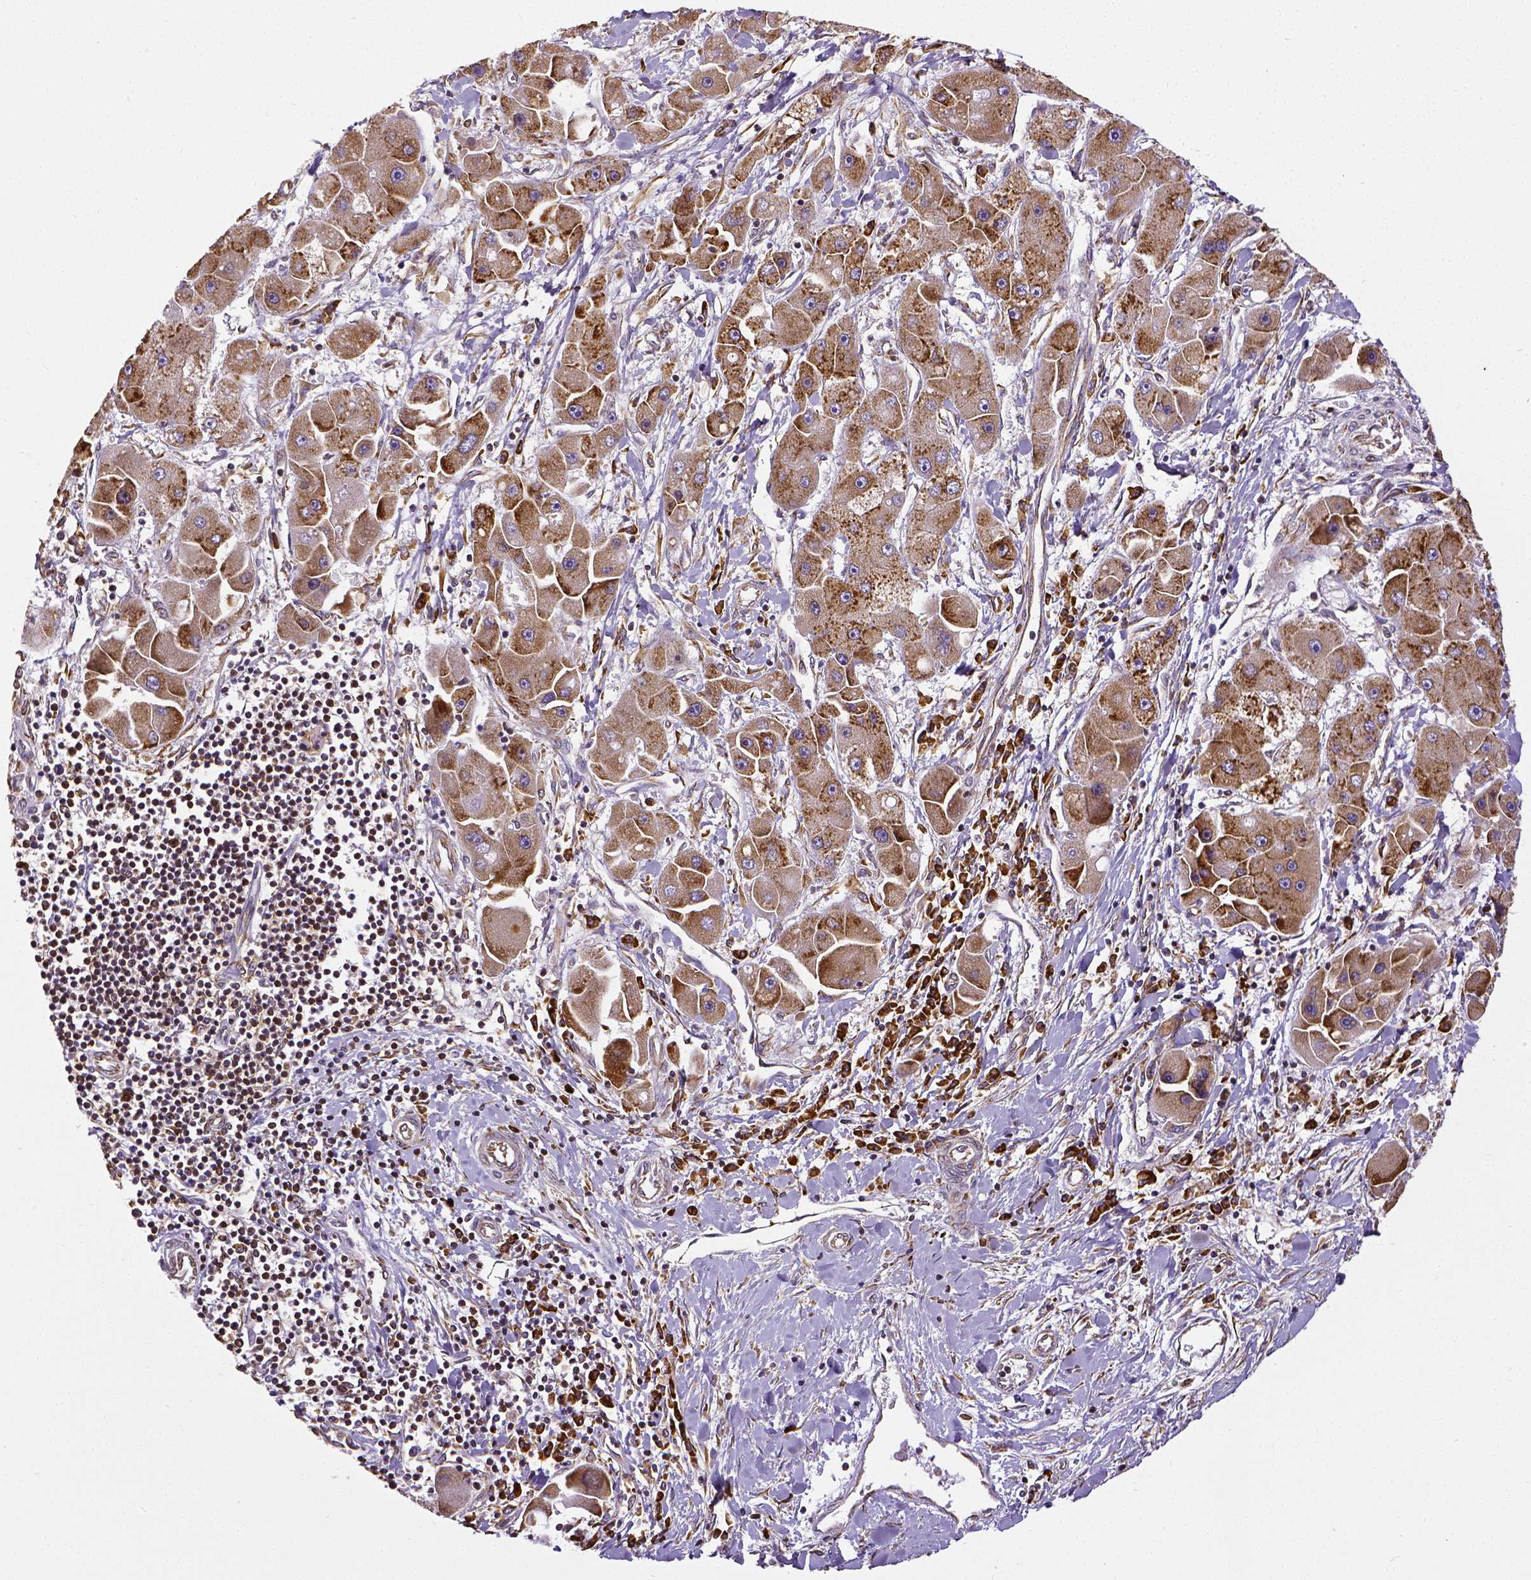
{"staining": {"intensity": "moderate", "quantity": ">75%", "location": "cytoplasmic/membranous"}, "tissue": "liver cancer", "cell_type": "Tumor cells", "image_type": "cancer", "snomed": [{"axis": "morphology", "description": "Carcinoma, Hepatocellular, NOS"}, {"axis": "topography", "description": "Liver"}], "caption": "This is a histology image of immunohistochemistry staining of liver hepatocellular carcinoma, which shows moderate staining in the cytoplasmic/membranous of tumor cells.", "gene": "MTDH", "patient": {"sex": "male", "age": 24}}